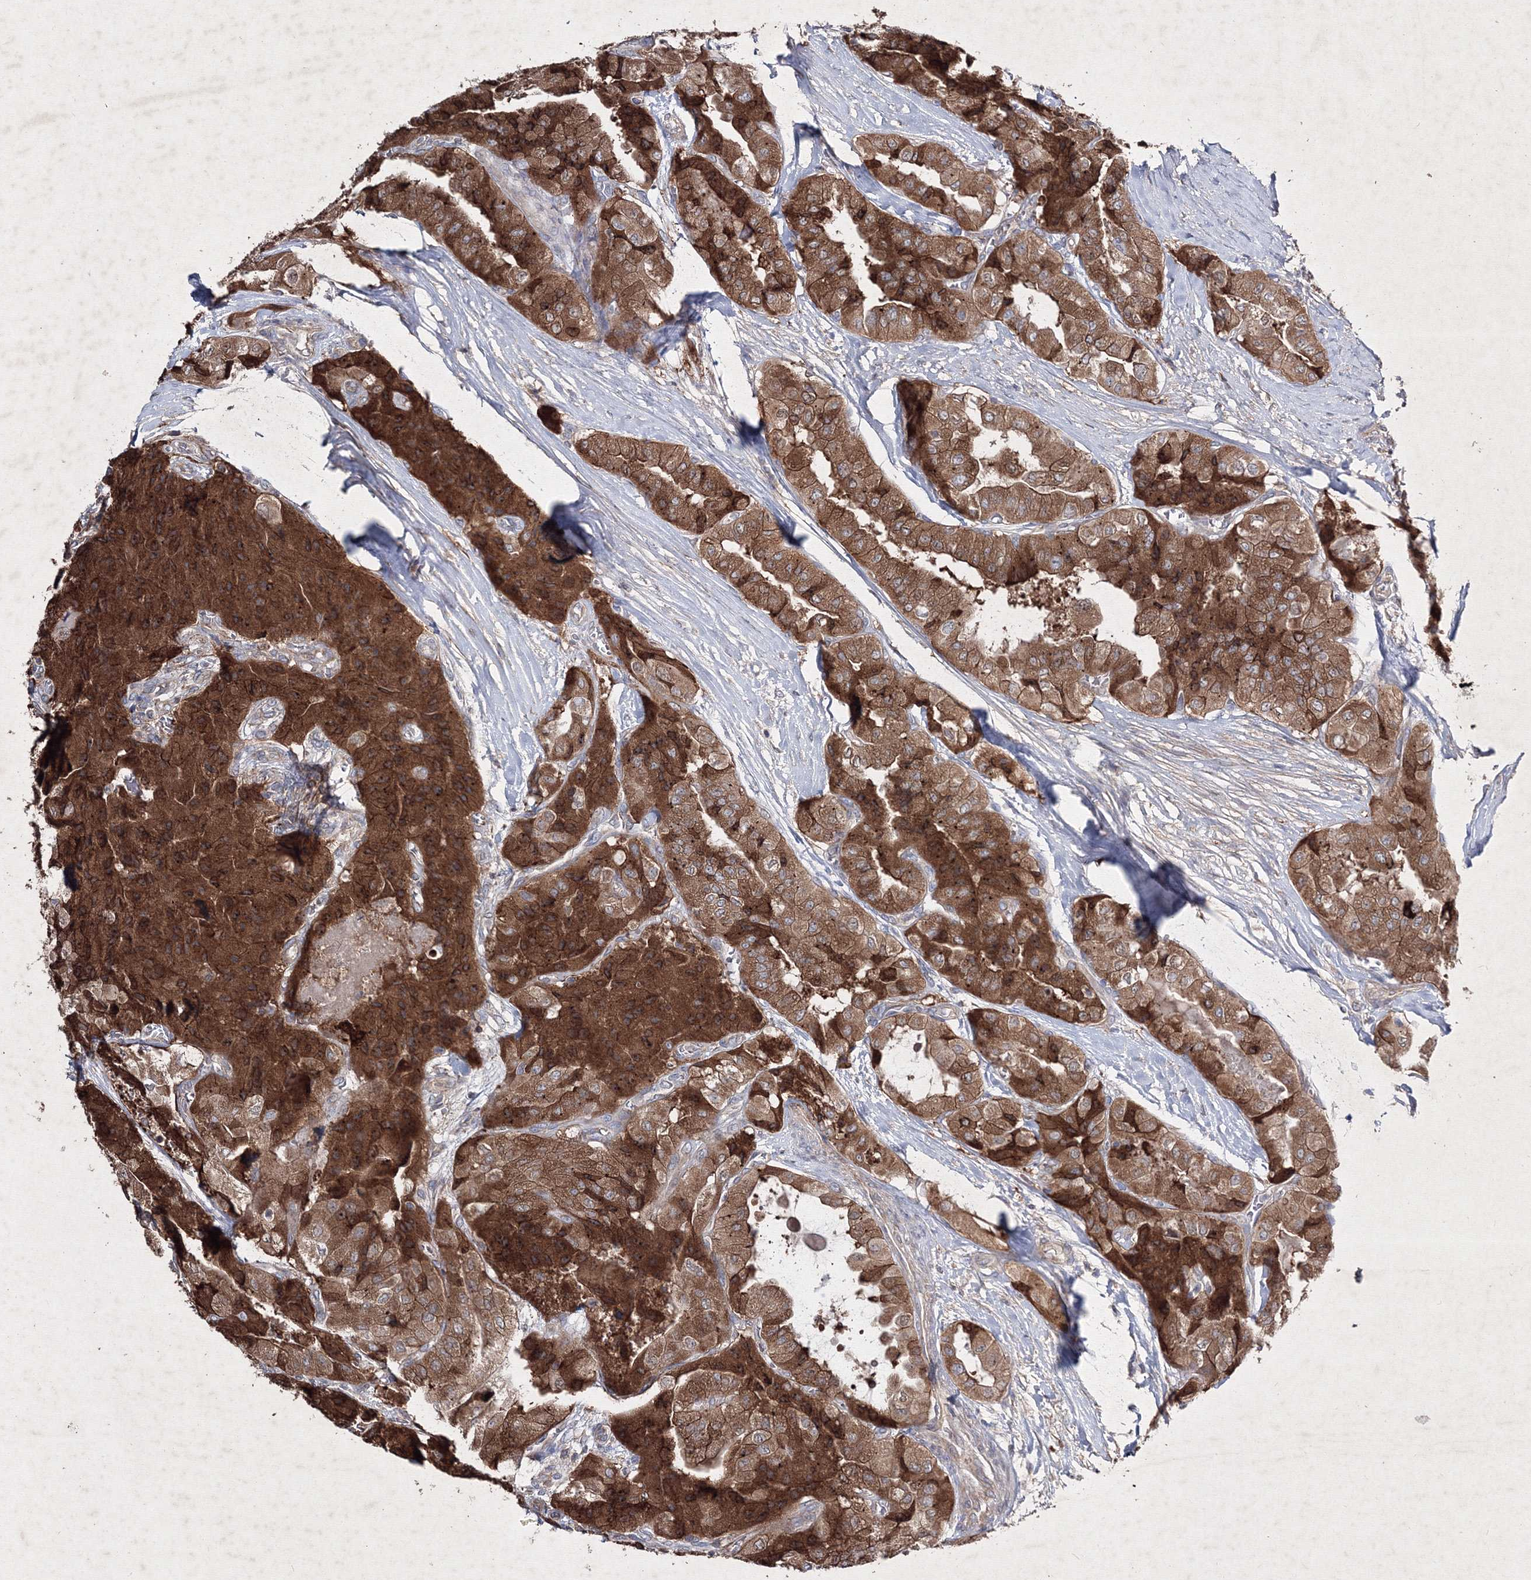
{"staining": {"intensity": "strong", "quantity": ">75%", "location": "cytoplasmic/membranous"}, "tissue": "thyroid cancer", "cell_type": "Tumor cells", "image_type": "cancer", "snomed": [{"axis": "morphology", "description": "Papillary adenocarcinoma, NOS"}, {"axis": "topography", "description": "Thyroid gland"}], "caption": "IHC photomicrograph of neoplastic tissue: thyroid cancer stained using IHC exhibits high levels of strong protein expression localized specifically in the cytoplasmic/membranous of tumor cells, appearing as a cytoplasmic/membranous brown color.", "gene": "GFM1", "patient": {"sex": "female", "age": 59}}